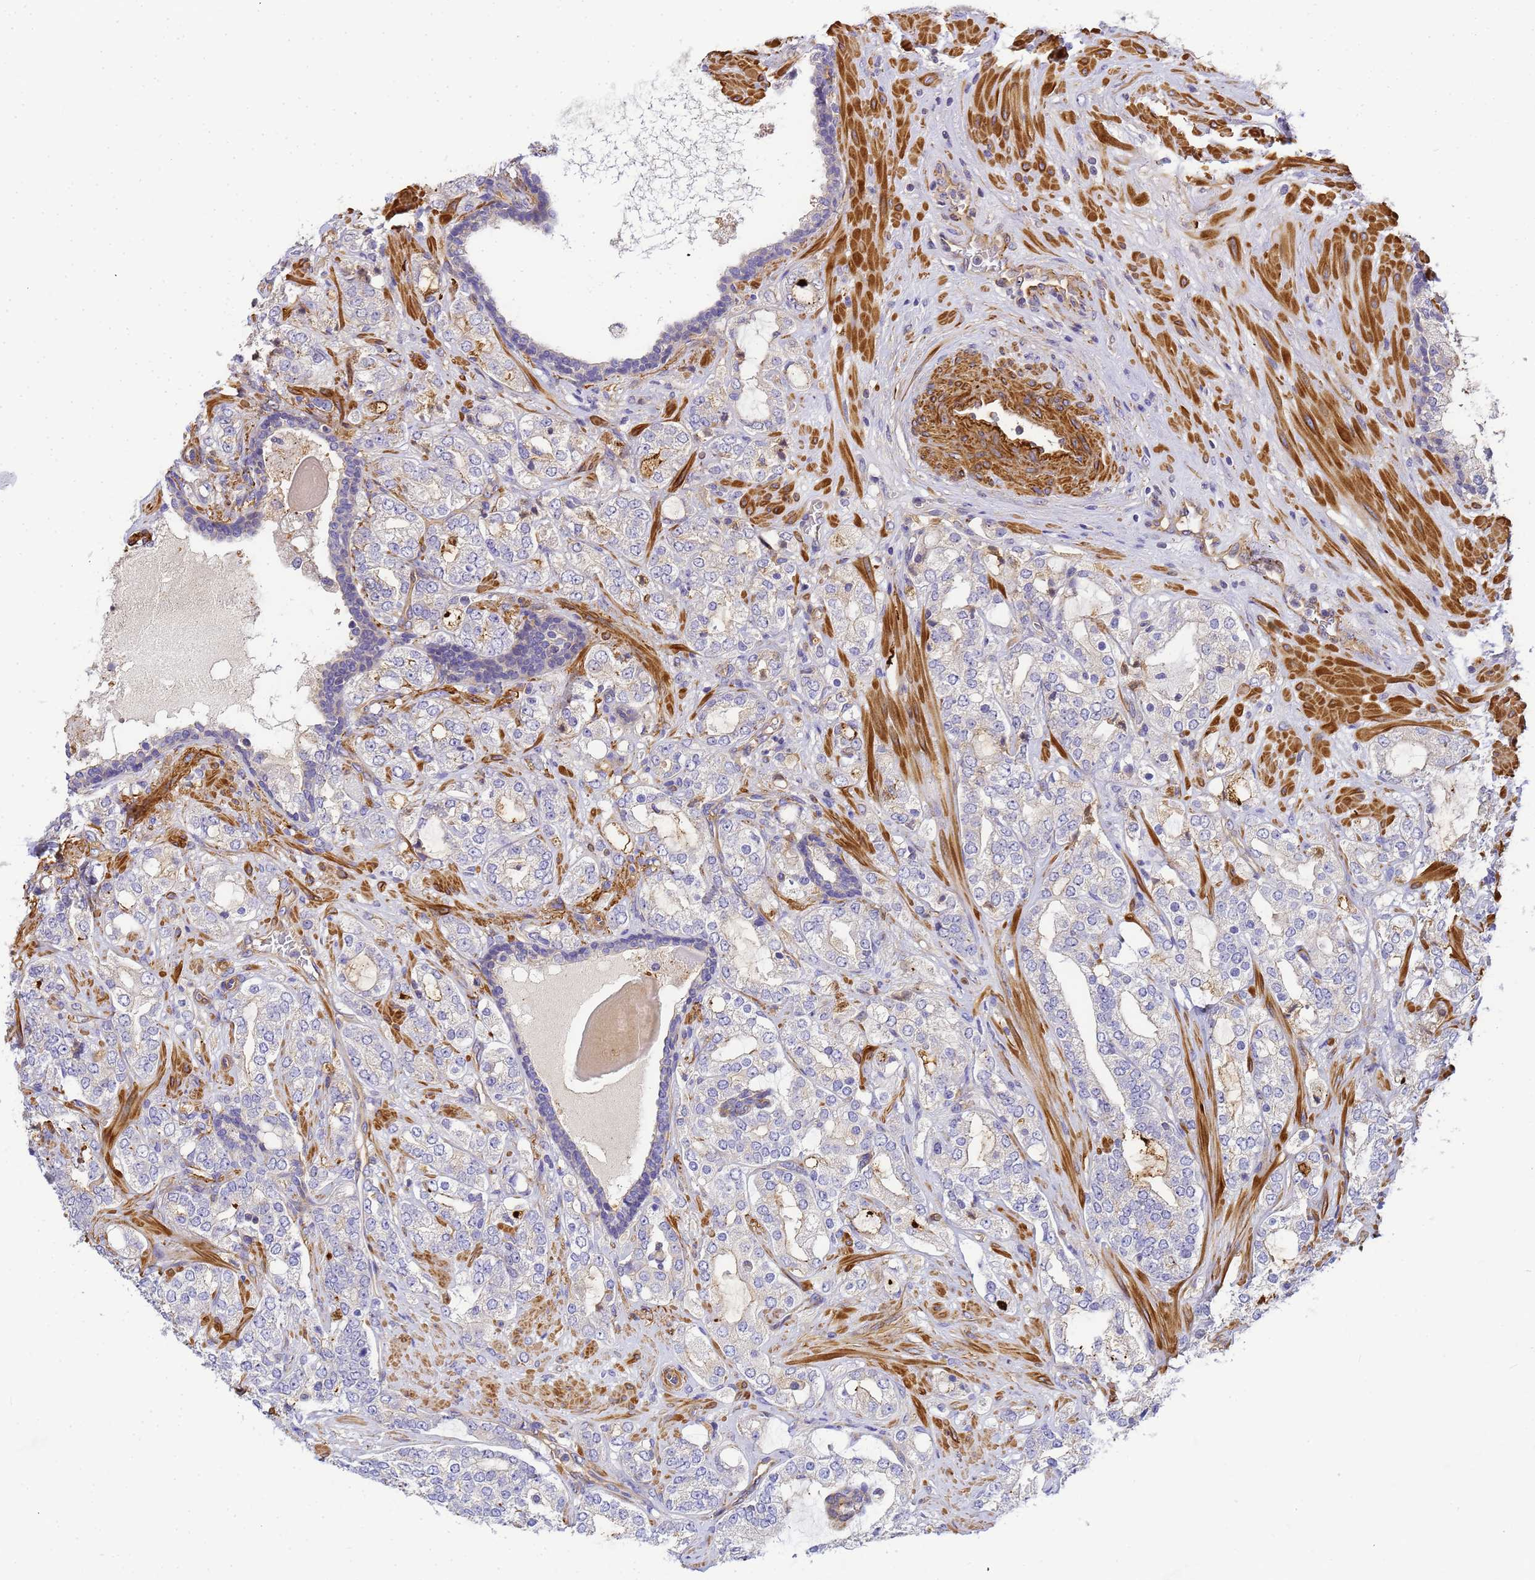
{"staining": {"intensity": "negative", "quantity": "none", "location": "none"}, "tissue": "prostate cancer", "cell_type": "Tumor cells", "image_type": "cancer", "snomed": [{"axis": "morphology", "description": "Adenocarcinoma, High grade"}, {"axis": "topography", "description": "Prostate"}], "caption": "Prostate adenocarcinoma (high-grade) was stained to show a protein in brown. There is no significant expression in tumor cells. (Immunohistochemistry, brightfield microscopy, high magnification).", "gene": "MYL12A", "patient": {"sex": "male", "age": 64}}